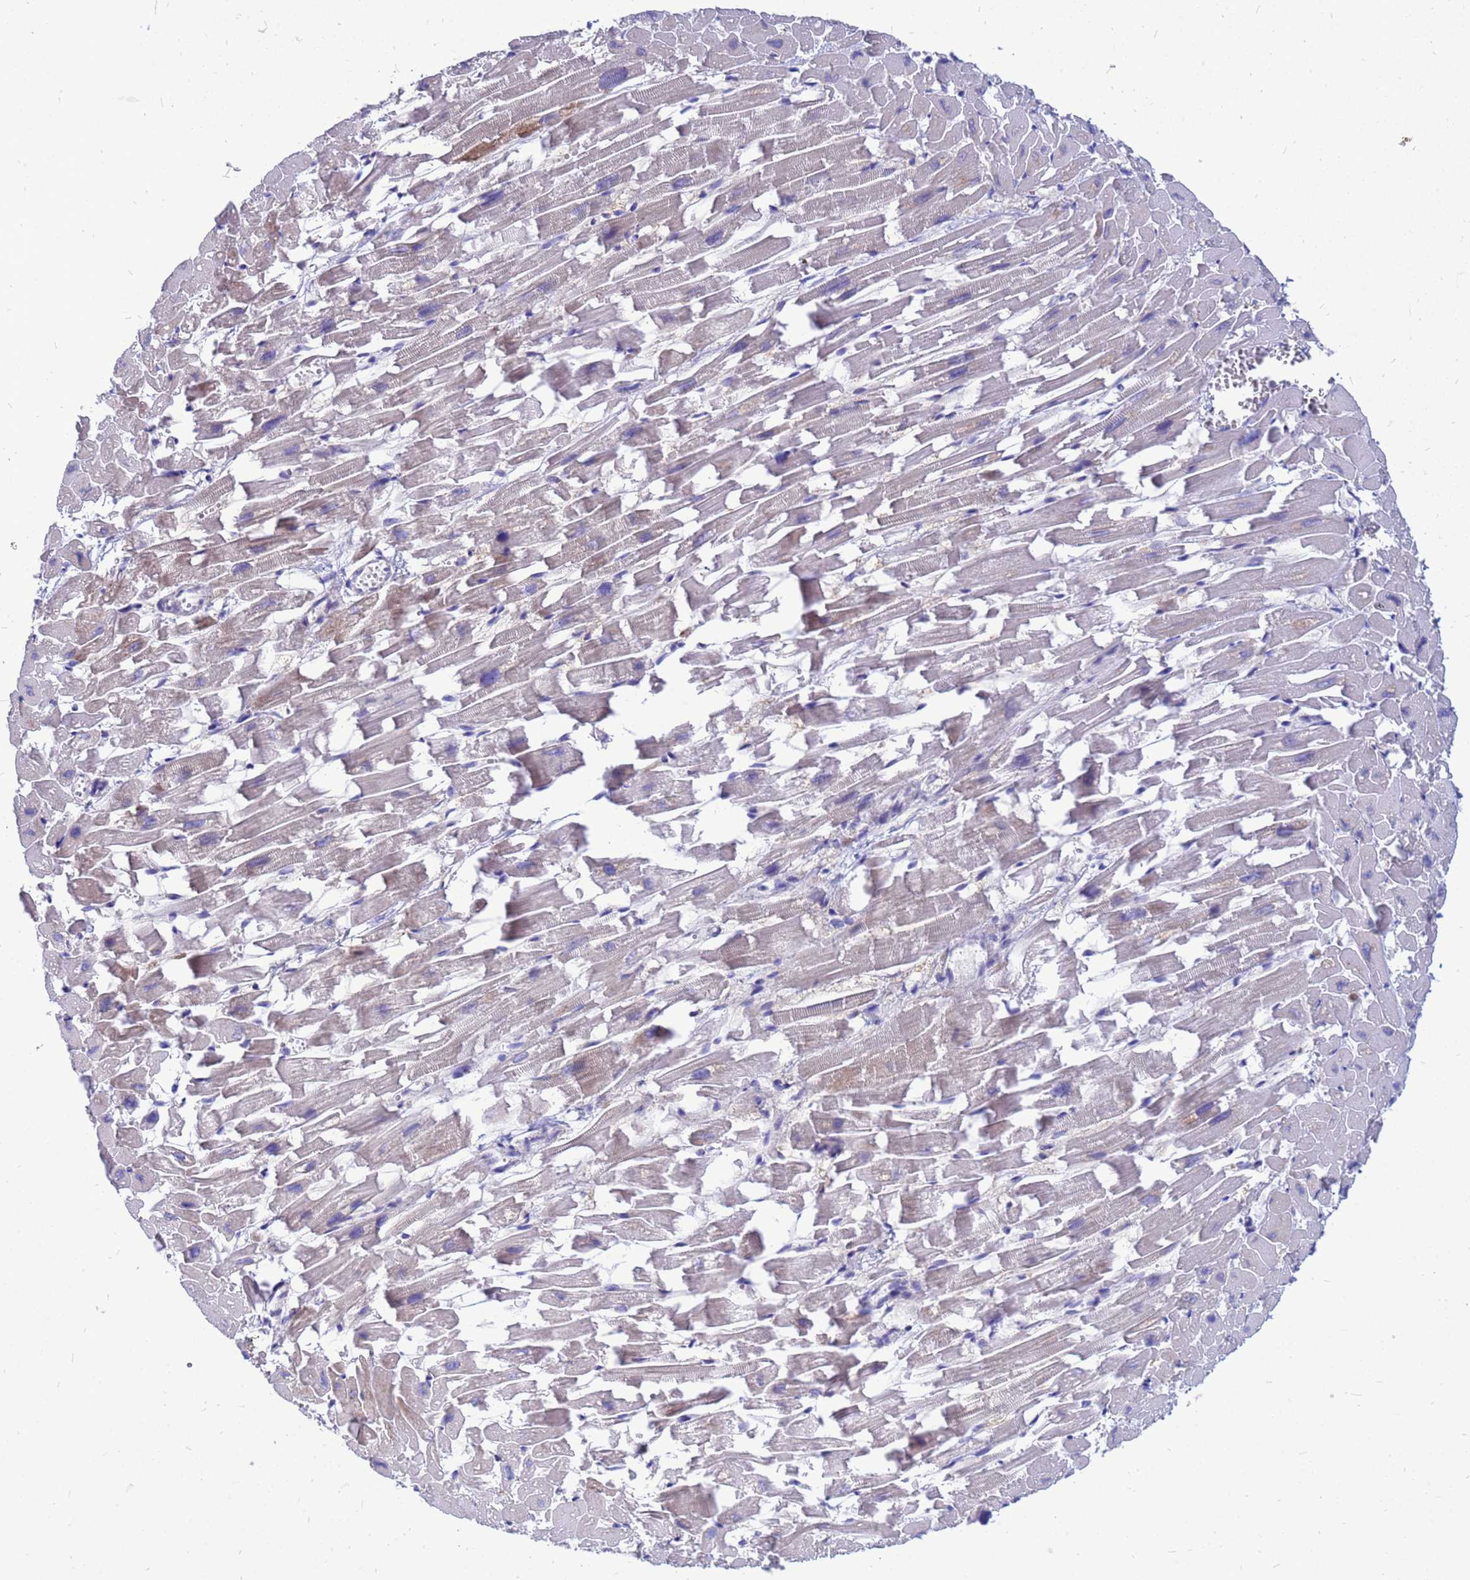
{"staining": {"intensity": "moderate", "quantity": "<25%", "location": "cytoplasmic/membranous"}, "tissue": "heart muscle", "cell_type": "Cardiomyocytes", "image_type": "normal", "snomed": [{"axis": "morphology", "description": "Normal tissue, NOS"}, {"axis": "topography", "description": "Heart"}], "caption": "Immunohistochemistry photomicrograph of benign heart muscle: human heart muscle stained using IHC exhibits low levels of moderate protein expression localized specifically in the cytoplasmic/membranous of cardiomyocytes, appearing as a cytoplasmic/membranous brown color.", "gene": "FHIP1A", "patient": {"sex": "female", "age": 64}}